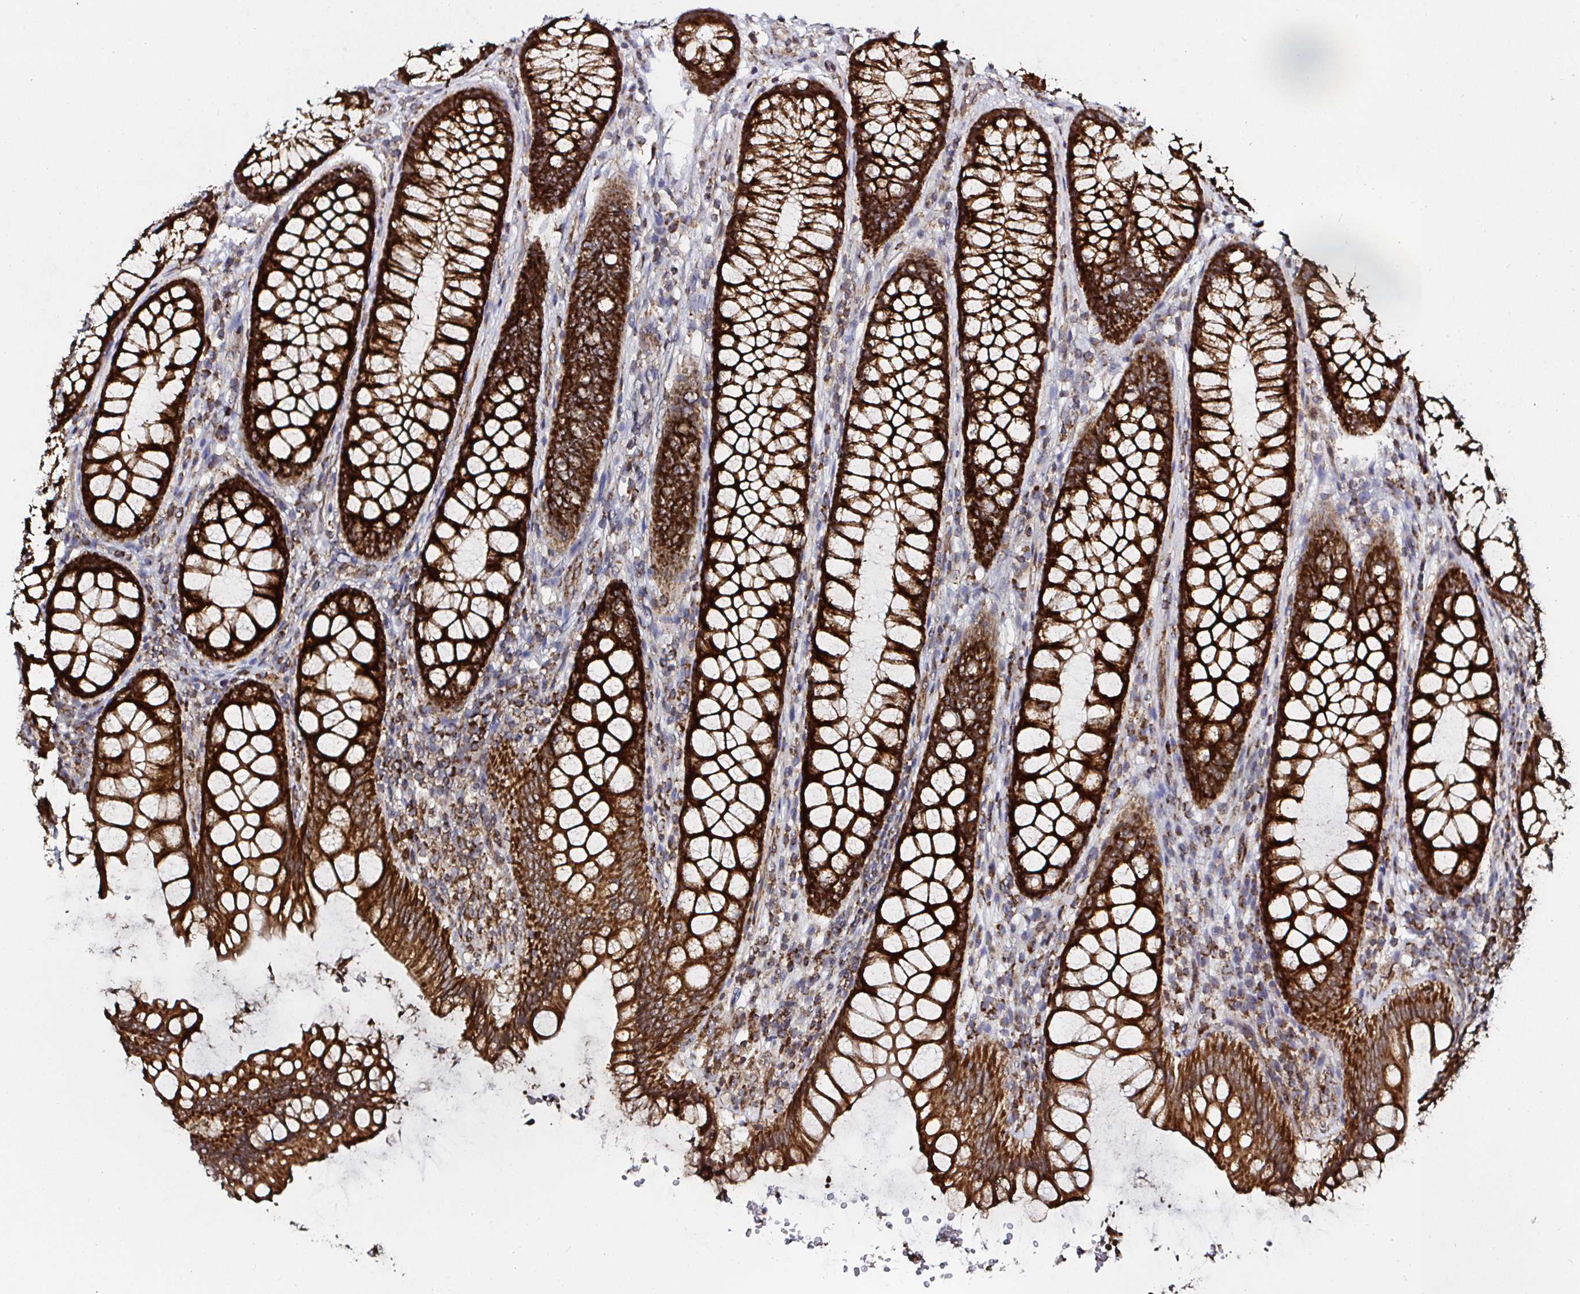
{"staining": {"intensity": "weak", "quantity": ">75%", "location": "cytoplasmic/membranous"}, "tissue": "colon", "cell_type": "Endothelial cells", "image_type": "normal", "snomed": [{"axis": "morphology", "description": "Normal tissue, NOS"}, {"axis": "morphology", "description": "Adenoma, NOS"}, {"axis": "topography", "description": "Soft tissue"}, {"axis": "topography", "description": "Colon"}], "caption": "The photomicrograph demonstrates immunohistochemical staining of benign colon. There is weak cytoplasmic/membranous expression is seen in approximately >75% of endothelial cells.", "gene": "ATAD3A", "patient": {"sex": "male", "age": 47}}